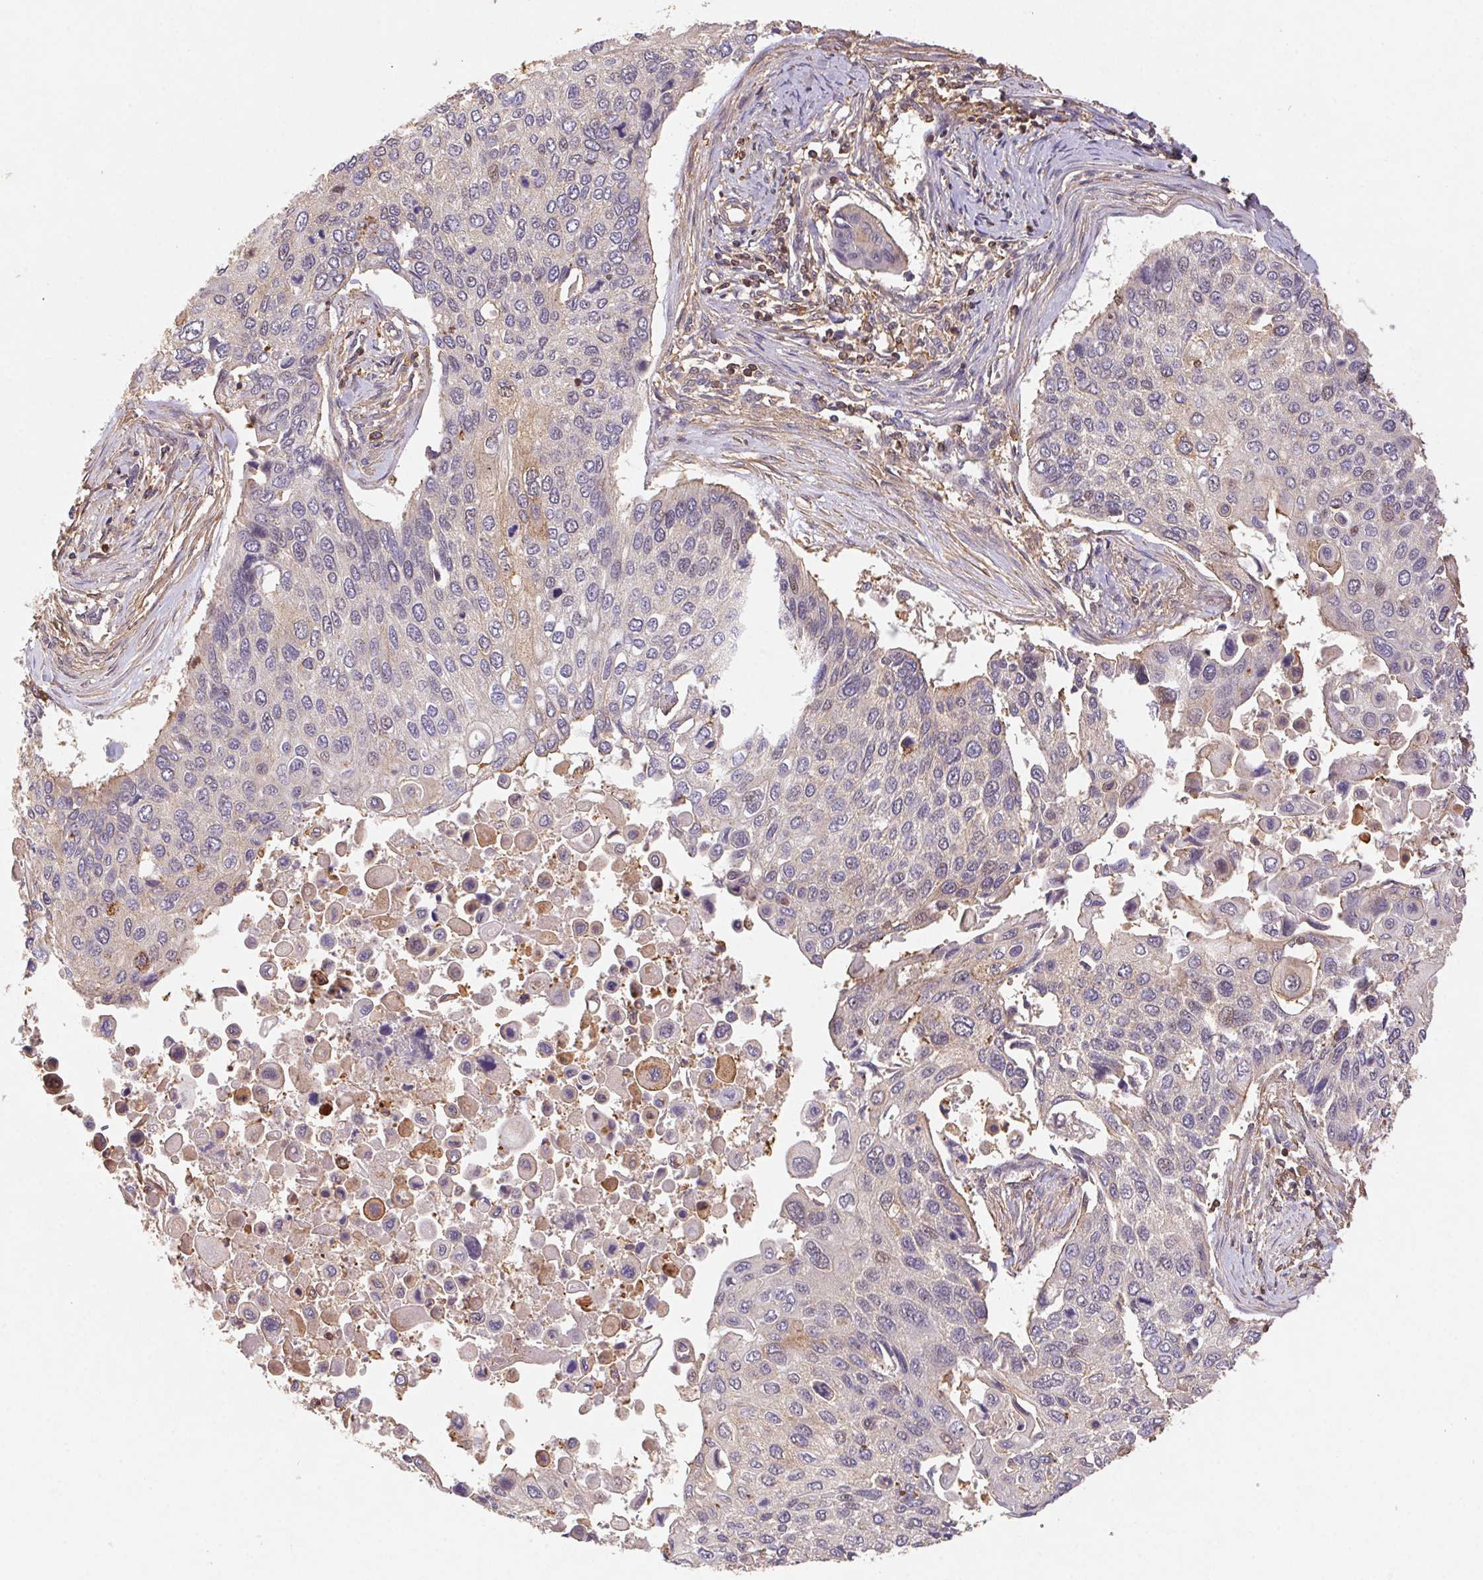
{"staining": {"intensity": "negative", "quantity": "none", "location": "none"}, "tissue": "lung cancer", "cell_type": "Tumor cells", "image_type": "cancer", "snomed": [{"axis": "morphology", "description": "Squamous cell carcinoma, NOS"}, {"axis": "morphology", "description": "Squamous cell carcinoma, metastatic, NOS"}, {"axis": "topography", "description": "Lung"}], "caption": "IHC image of lung cancer (metastatic squamous cell carcinoma) stained for a protein (brown), which displays no staining in tumor cells.", "gene": "ATG10", "patient": {"sex": "male", "age": 63}}